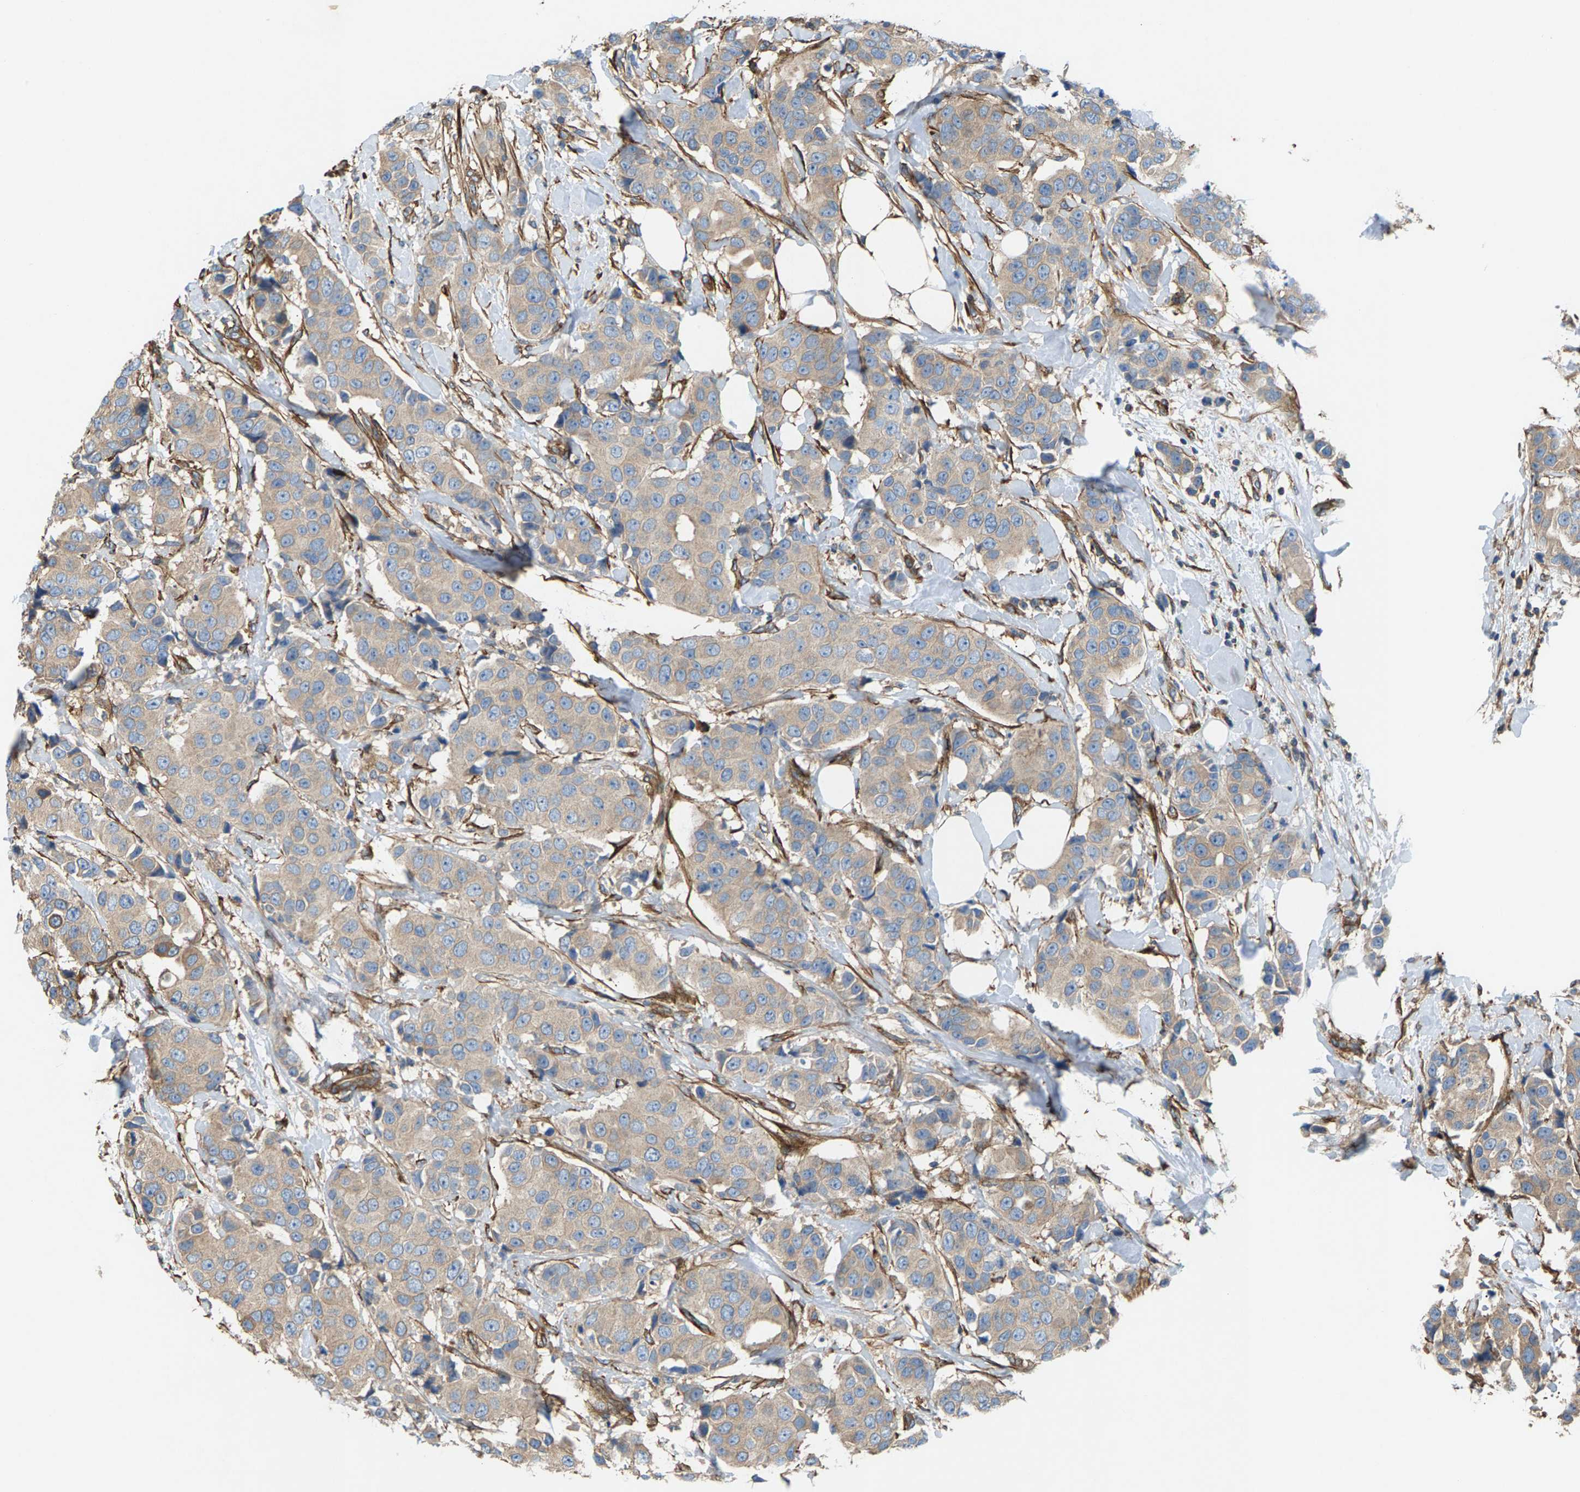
{"staining": {"intensity": "weak", "quantity": ">75%", "location": "cytoplasmic/membranous"}, "tissue": "breast cancer", "cell_type": "Tumor cells", "image_type": "cancer", "snomed": [{"axis": "morphology", "description": "Normal tissue, NOS"}, {"axis": "morphology", "description": "Duct carcinoma"}, {"axis": "topography", "description": "Breast"}], "caption": "Breast cancer (invasive ductal carcinoma) stained for a protein displays weak cytoplasmic/membranous positivity in tumor cells.", "gene": "PDCL", "patient": {"sex": "female", "age": 39}}